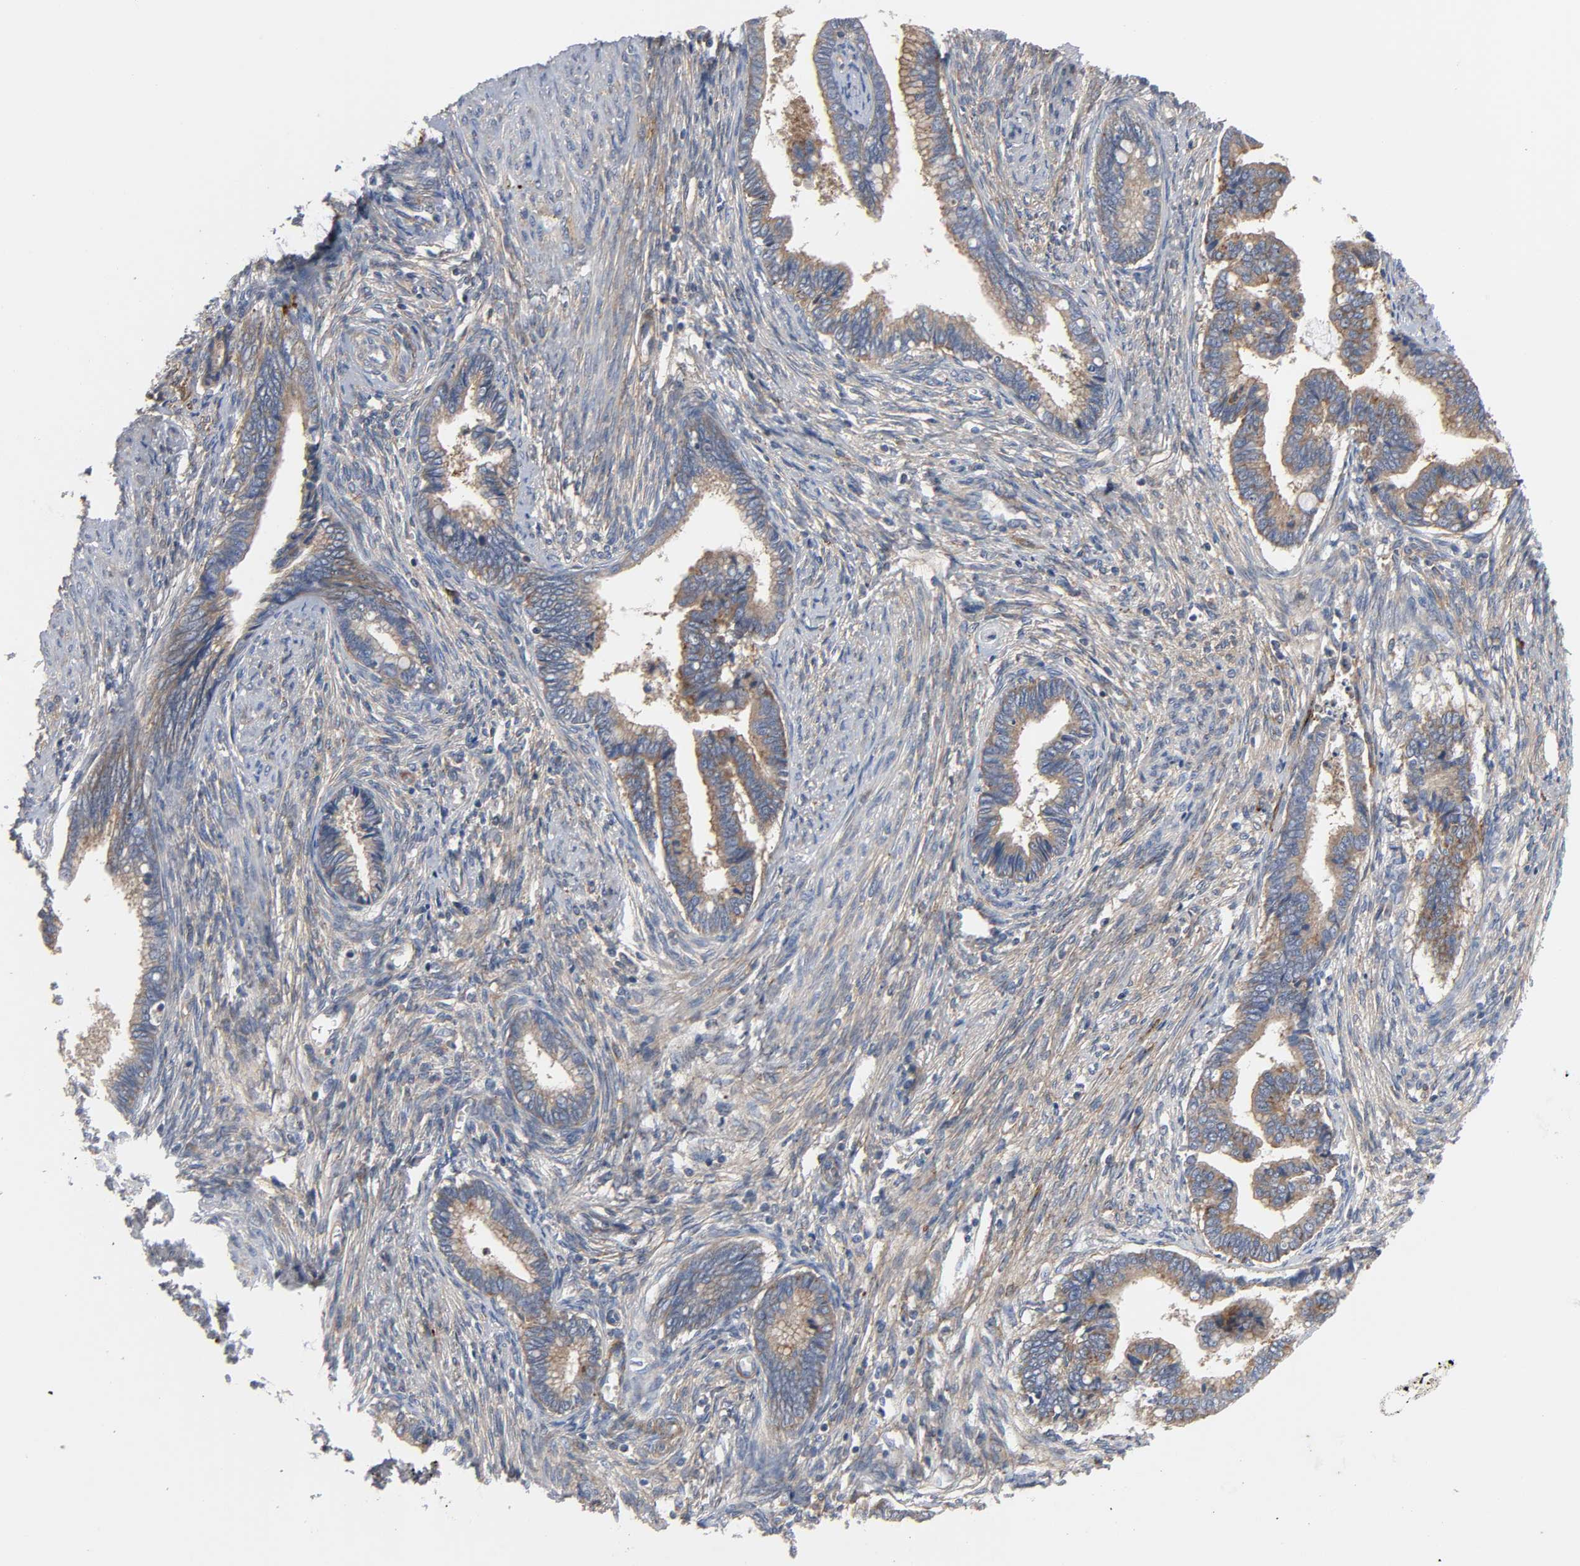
{"staining": {"intensity": "moderate", "quantity": ">75%", "location": "cytoplasmic/membranous"}, "tissue": "cervical cancer", "cell_type": "Tumor cells", "image_type": "cancer", "snomed": [{"axis": "morphology", "description": "Adenocarcinoma, NOS"}, {"axis": "topography", "description": "Cervix"}], "caption": "Cervical adenocarcinoma stained with a brown dye demonstrates moderate cytoplasmic/membranous positive positivity in approximately >75% of tumor cells.", "gene": "ARHGAP1", "patient": {"sex": "female", "age": 44}}